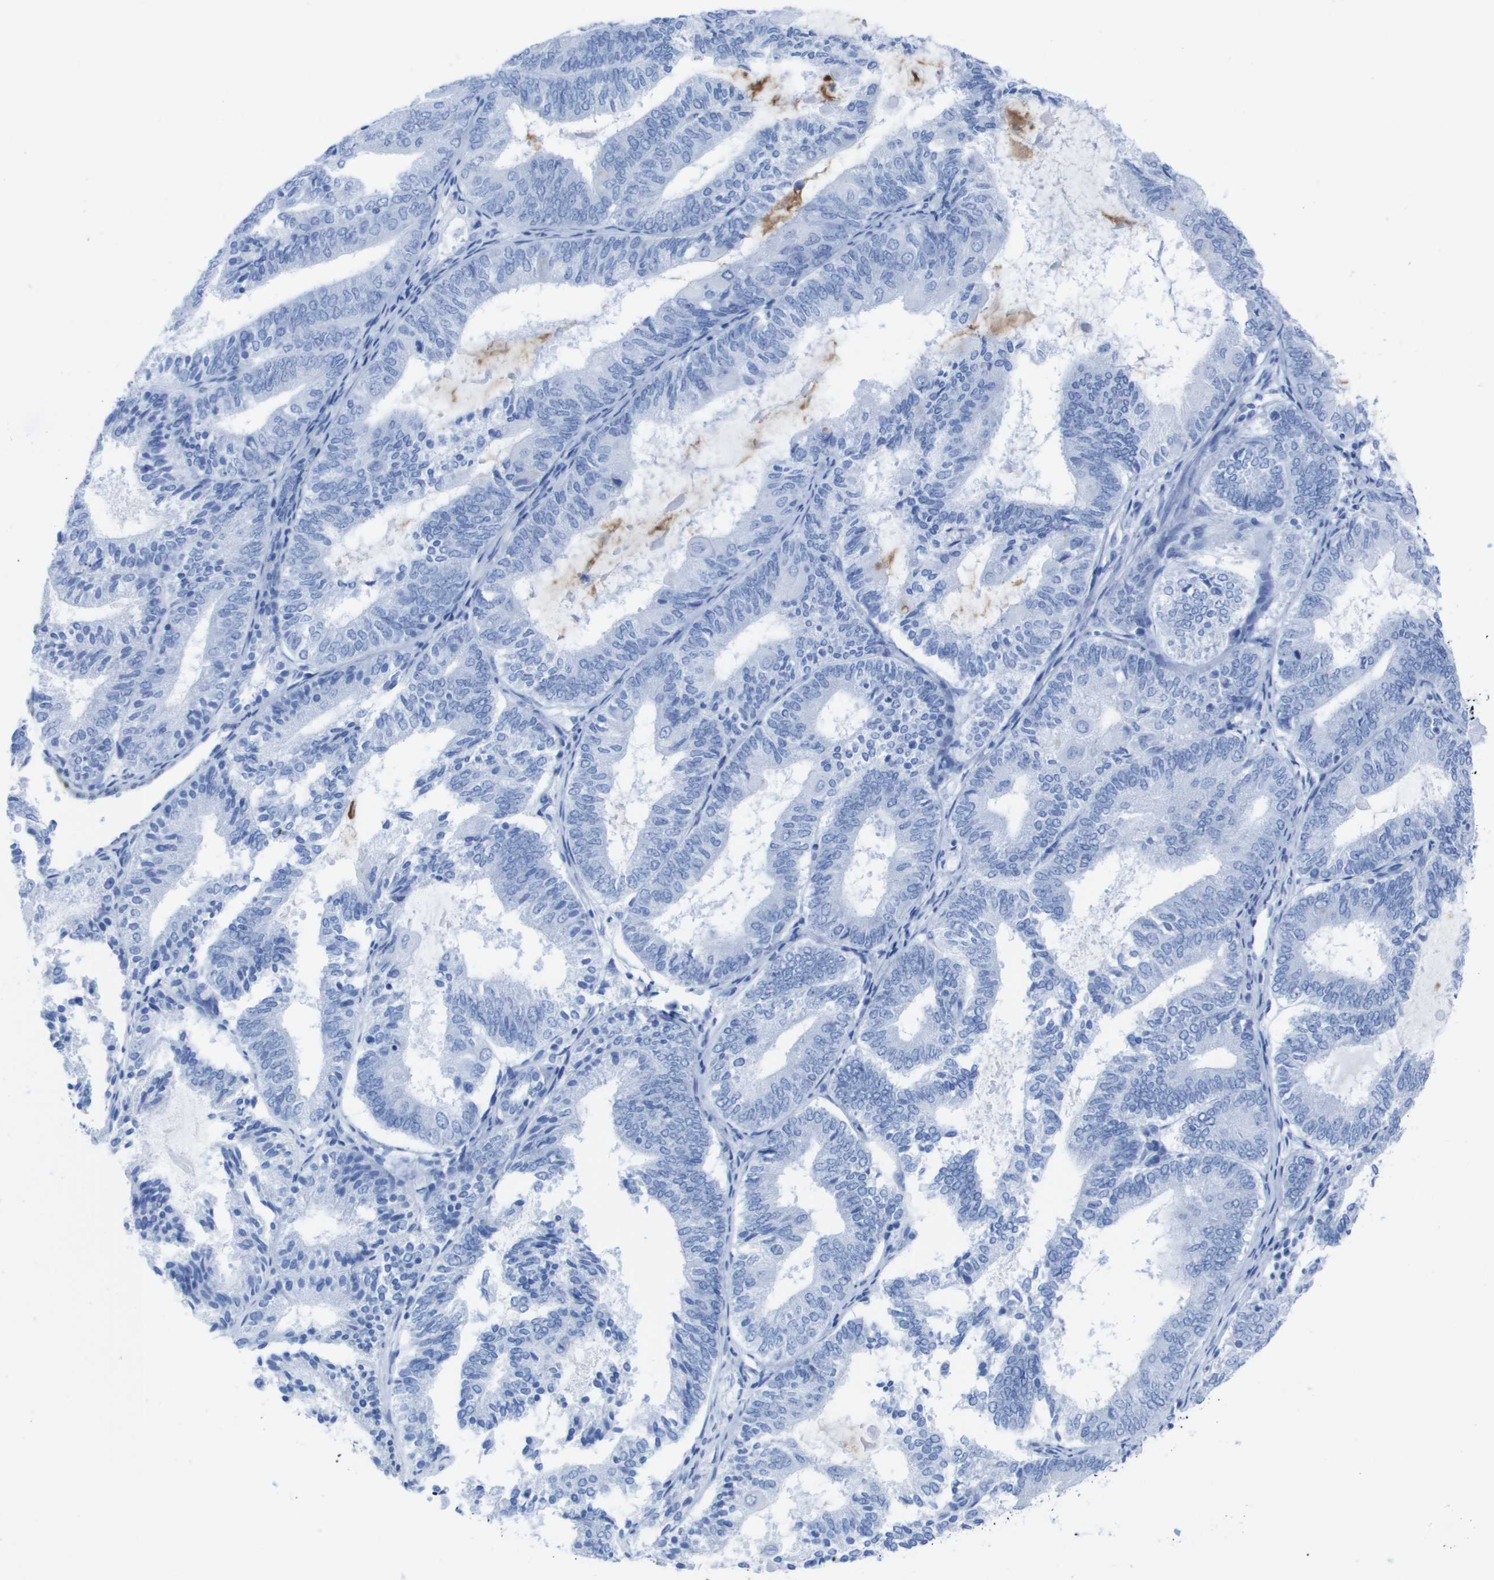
{"staining": {"intensity": "negative", "quantity": "none", "location": "none"}, "tissue": "endometrial cancer", "cell_type": "Tumor cells", "image_type": "cancer", "snomed": [{"axis": "morphology", "description": "Adenocarcinoma, NOS"}, {"axis": "topography", "description": "Endometrium"}], "caption": "Immunohistochemistry photomicrograph of neoplastic tissue: human endometrial adenocarcinoma stained with DAB (3,3'-diaminobenzidine) reveals no significant protein expression in tumor cells.", "gene": "KCNA3", "patient": {"sex": "female", "age": 81}}